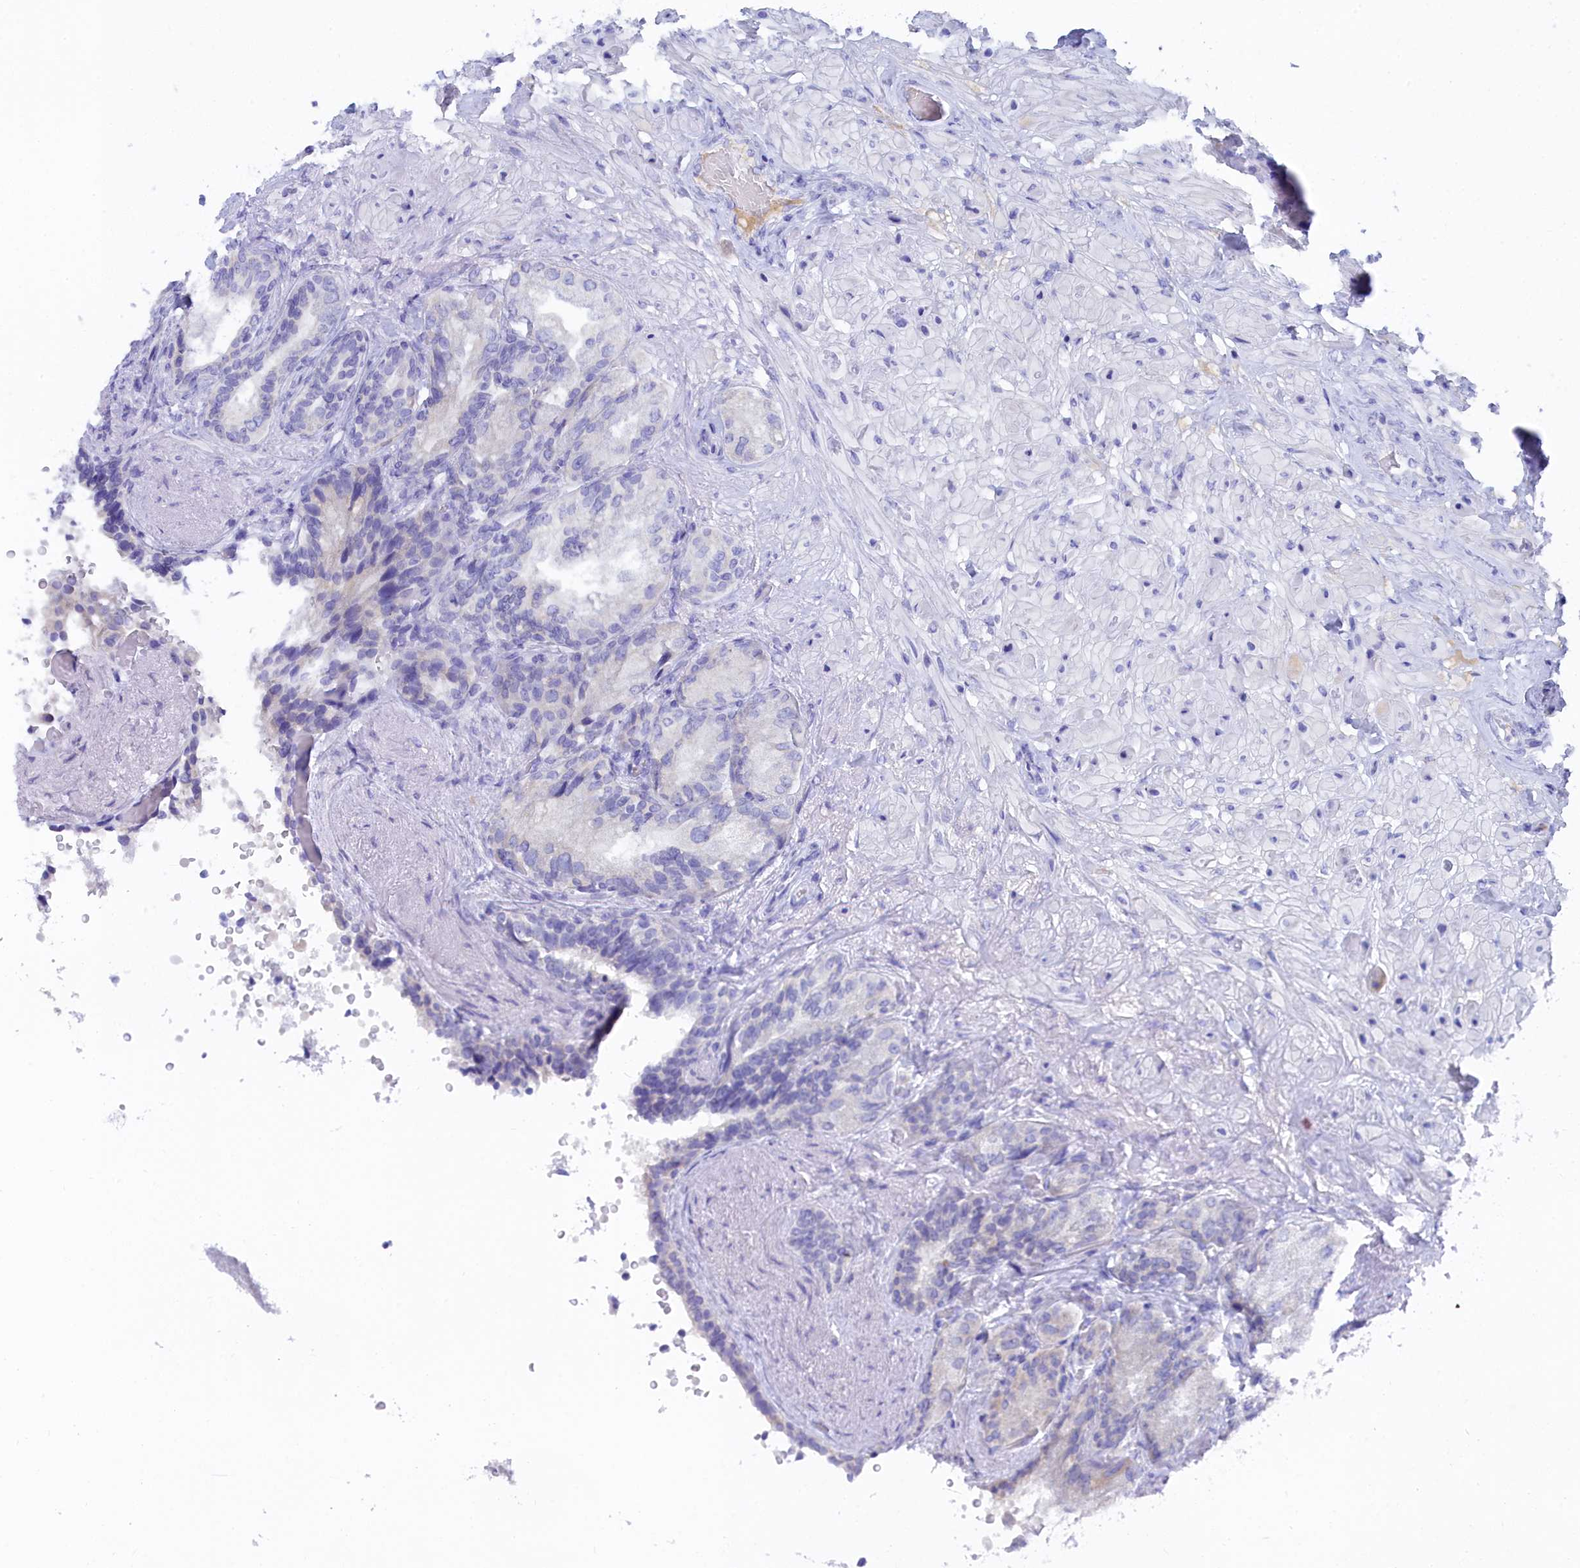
{"staining": {"intensity": "negative", "quantity": "none", "location": "none"}, "tissue": "seminal vesicle", "cell_type": "Glandular cells", "image_type": "normal", "snomed": [{"axis": "morphology", "description": "Normal tissue, NOS"}, {"axis": "topography", "description": "Seminal veicle"}, {"axis": "topography", "description": "Peripheral nerve tissue"}], "caption": "IHC histopathology image of unremarkable human seminal vesicle stained for a protein (brown), which displays no positivity in glandular cells.", "gene": "TRIM10", "patient": {"sex": "male", "age": 63}}